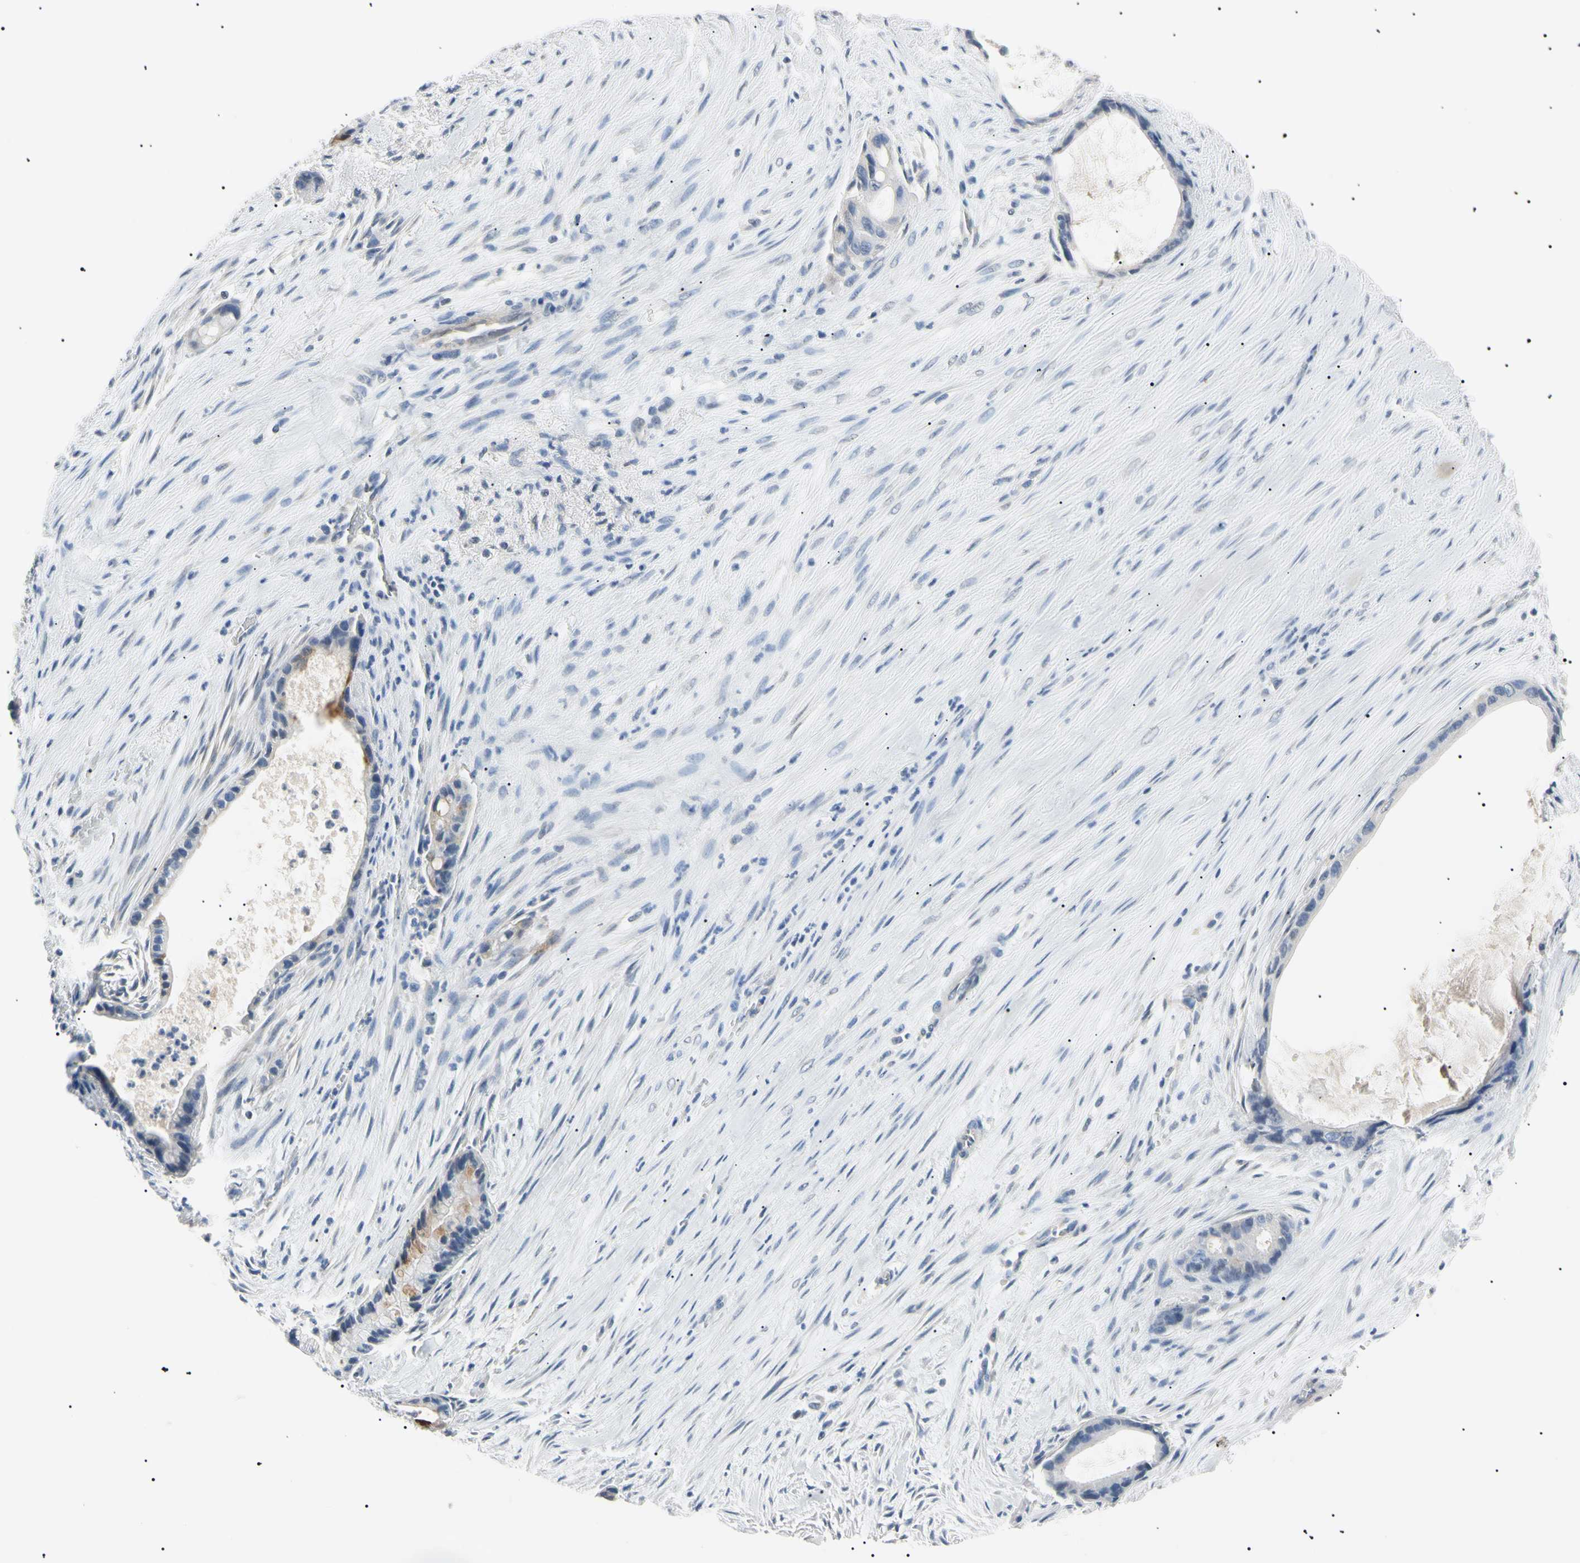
{"staining": {"intensity": "negative", "quantity": "none", "location": "none"}, "tissue": "liver cancer", "cell_type": "Tumor cells", "image_type": "cancer", "snomed": [{"axis": "morphology", "description": "Cholangiocarcinoma"}, {"axis": "topography", "description": "Liver"}], "caption": "This photomicrograph is of liver cancer (cholangiocarcinoma) stained with immunohistochemistry (IHC) to label a protein in brown with the nuclei are counter-stained blue. There is no staining in tumor cells.", "gene": "CGB3", "patient": {"sex": "female", "age": 55}}